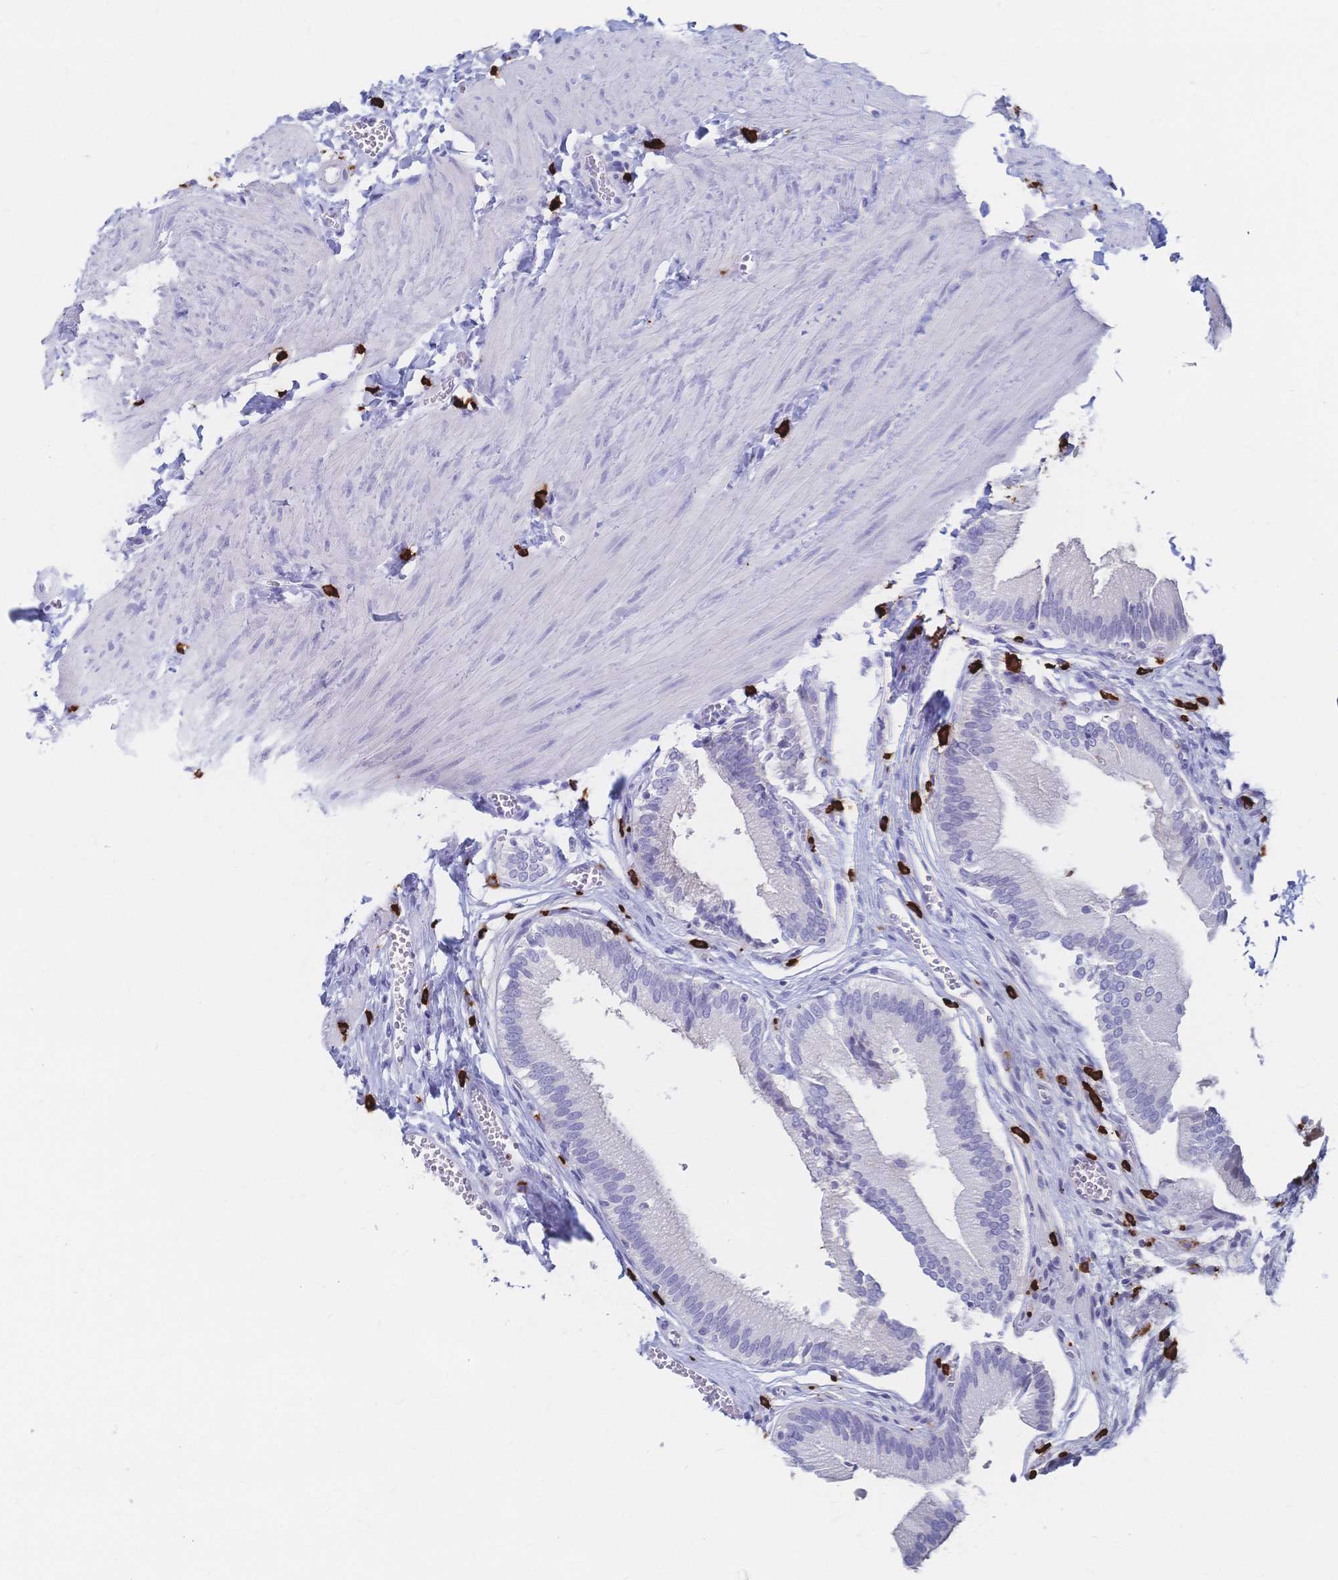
{"staining": {"intensity": "negative", "quantity": "none", "location": "none"}, "tissue": "gallbladder", "cell_type": "Glandular cells", "image_type": "normal", "snomed": [{"axis": "morphology", "description": "Normal tissue, NOS"}, {"axis": "topography", "description": "Gallbladder"}, {"axis": "topography", "description": "Peripheral nerve tissue"}], "caption": "Histopathology image shows no significant protein expression in glandular cells of benign gallbladder. (DAB immunohistochemistry (IHC) with hematoxylin counter stain).", "gene": "IL2RB", "patient": {"sex": "male", "age": 17}}